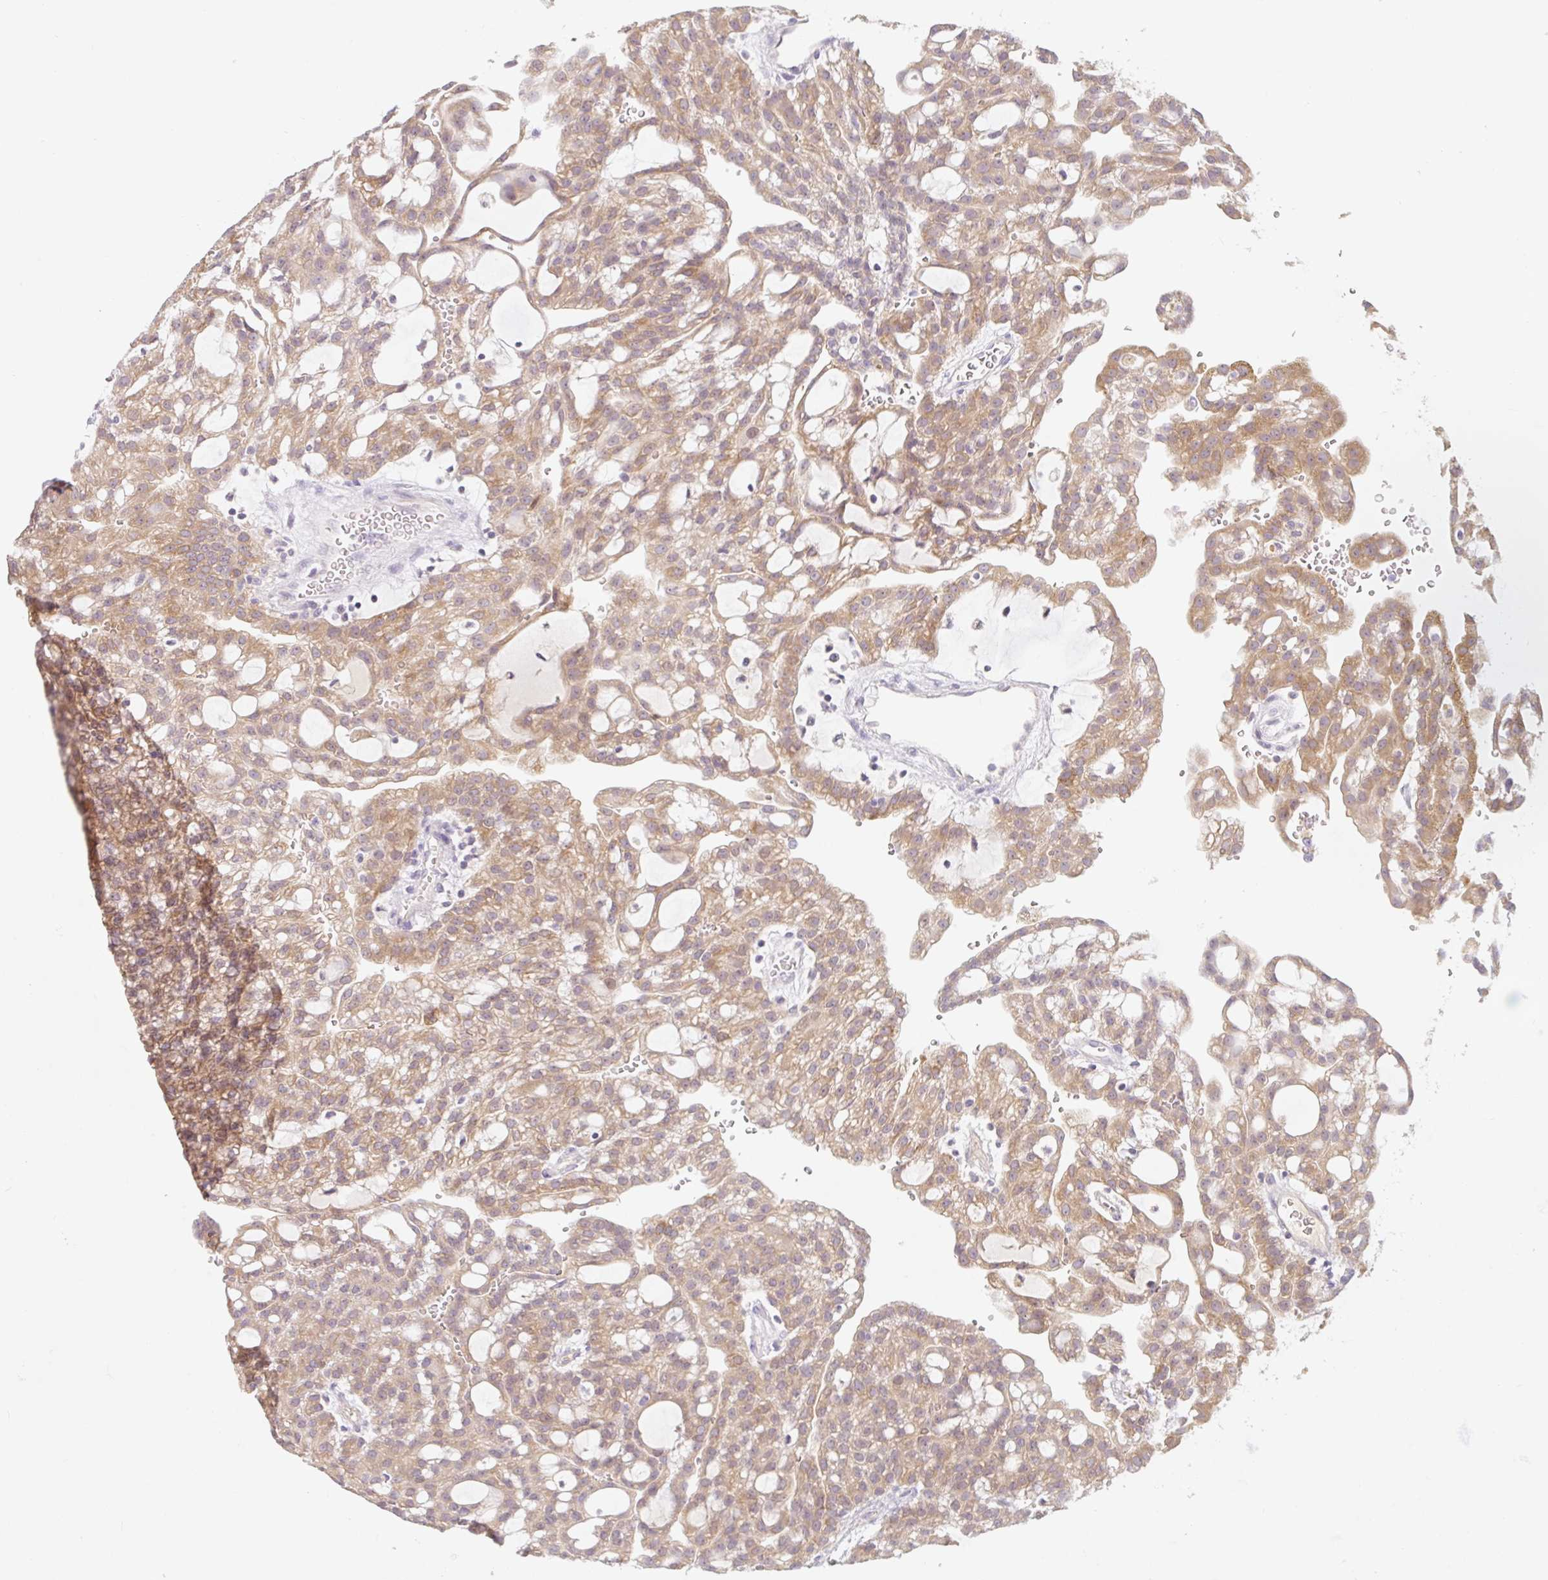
{"staining": {"intensity": "moderate", "quantity": ">75%", "location": "cytoplasmic/membranous"}, "tissue": "renal cancer", "cell_type": "Tumor cells", "image_type": "cancer", "snomed": [{"axis": "morphology", "description": "Adenocarcinoma, NOS"}, {"axis": "topography", "description": "Kidney"}], "caption": "A histopathology image of human renal cancer (adenocarcinoma) stained for a protein shows moderate cytoplasmic/membranous brown staining in tumor cells.", "gene": "MIA2", "patient": {"sex": "male", "age": 63}}